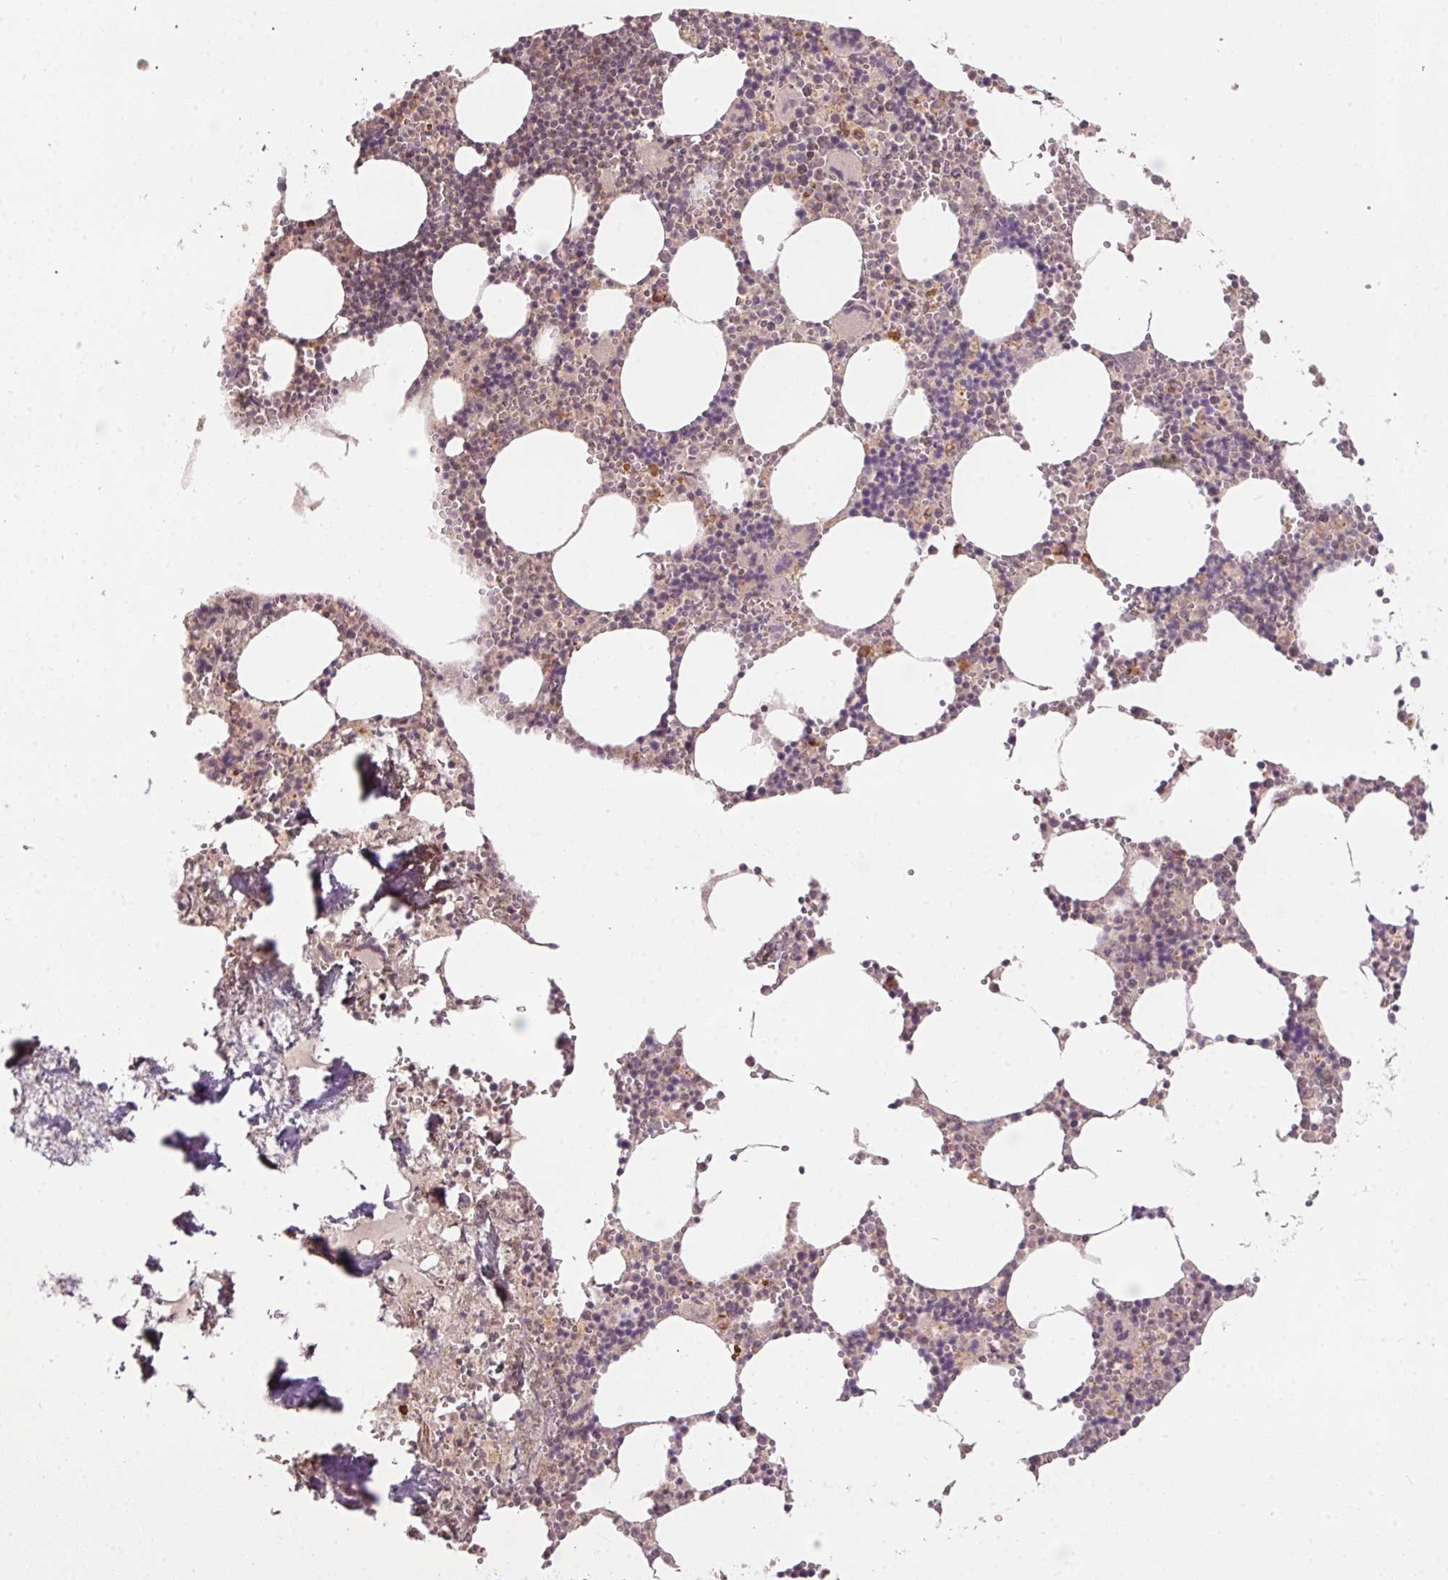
{"staining": {"intensity": "negative", "quantity": "none", "location": "none"}, "tissue": "bone marrow", "cell_type": "Hematopoietic cells", "image_type": "normal", "snomed": [{"axis": "morphology", "description": "Normal tissue, NOS"}, {"axis": "topography", "description": "Bone marrow"}], "caption": "Immunohistochemistry (IHC) photomicrograph of normal bone marrow: human bone marrow stained with DAB (3,3'-diaminobenzidine) demonstrates no significant protein positivity in hematopoietic cells.", "gene": "PCDHB1", "patient": {"sex": "male", "age": 54}}